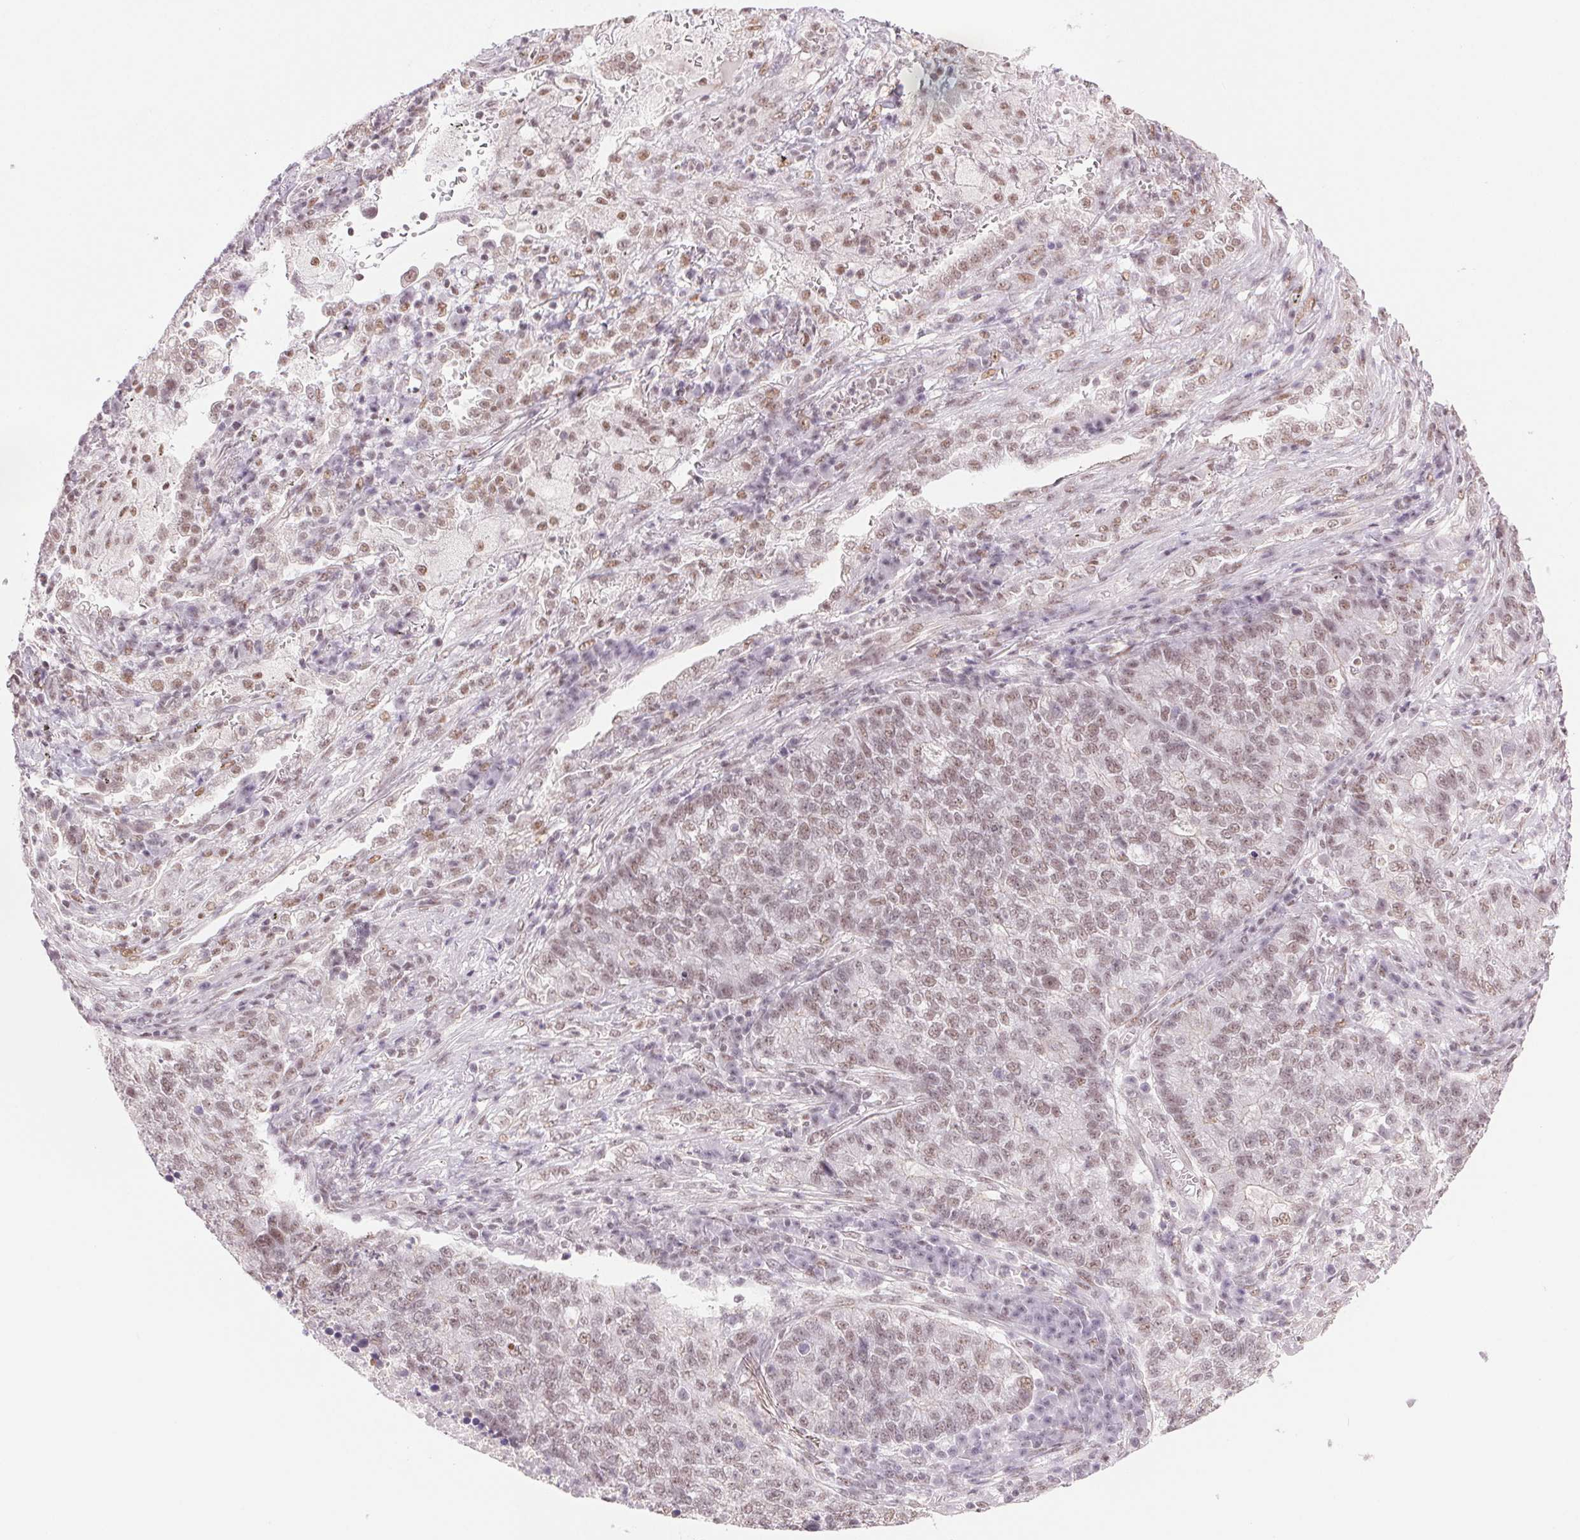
{"staining": {"intensity": "weak", "quantity": ">75%", "location": "nuclear"}, "tissue": "lung cancer", "cell_type": "Tumor cells", "image_type": "cancer", "snomed": [{"axis": "morphology", "description": "Adenocarcinoma, NOS"}, {"axis": "topography", "description": "Lung"}], "caption": "About >75% of tumor cells in lung cancer show weak nuclear protein positivity as visualized by brown immunohistochemical staining.", "gene": "RPRD1B", "patient": {"sex": "male", "age": 57}}